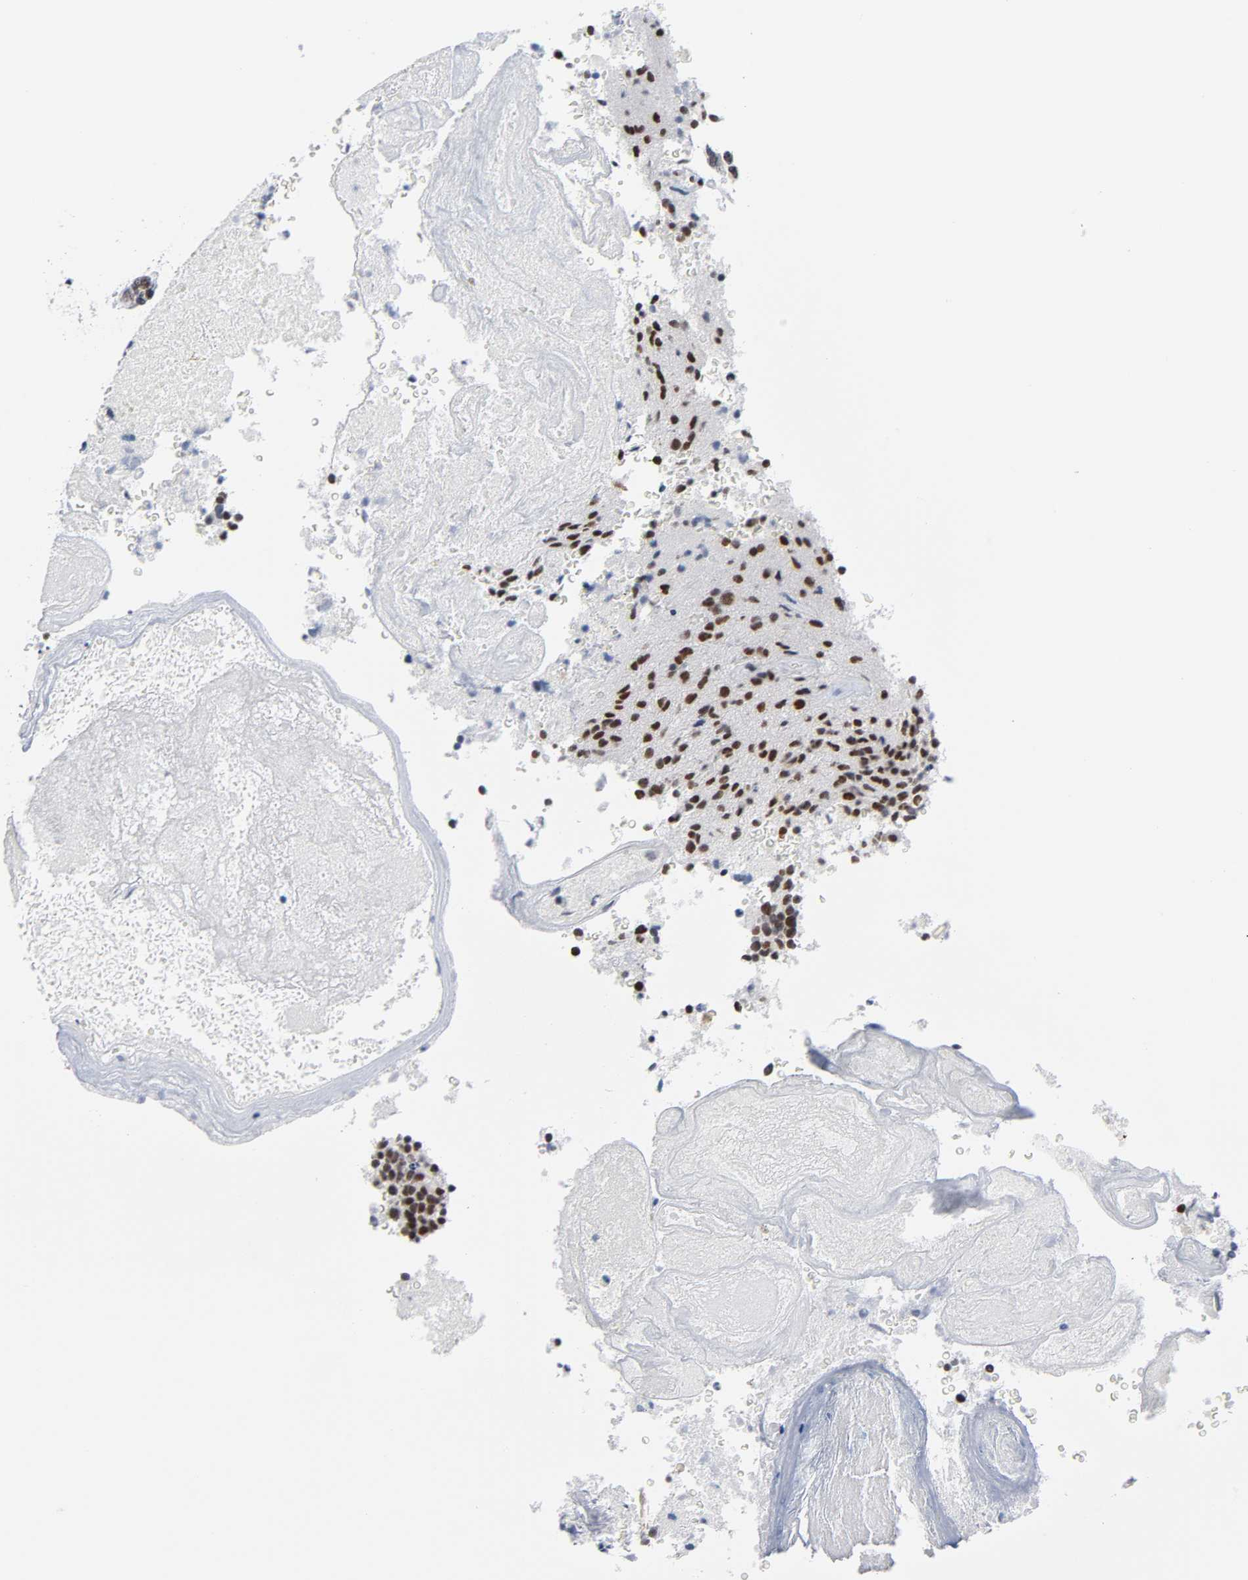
{"staining": {"intensity": "strong", "quantity": ">75%", "location": "nuclear"}, "tissue": "glioma", "cell_type": "Tumor cells", "image_type": "cancer", "snomed": [{"axis": "morphology", "description": "Normal tissue, NOS"}, {"axis": "morphology", "description": "Glioma, malignant, High grade"}, {"axis": "topography", "description": "Cerebral cortex"}], "caption": "An immunohistochemistry (IHC) image of neoplastic tissue is shown. Protein staining in brown labels strong nuclear positivity in glioma within tumor cells. (brown staining indicates protein expression, while blue staining denotes nuclei).", "gene": "CSTF2", "patient": {"sex": "male", "age": 75}}